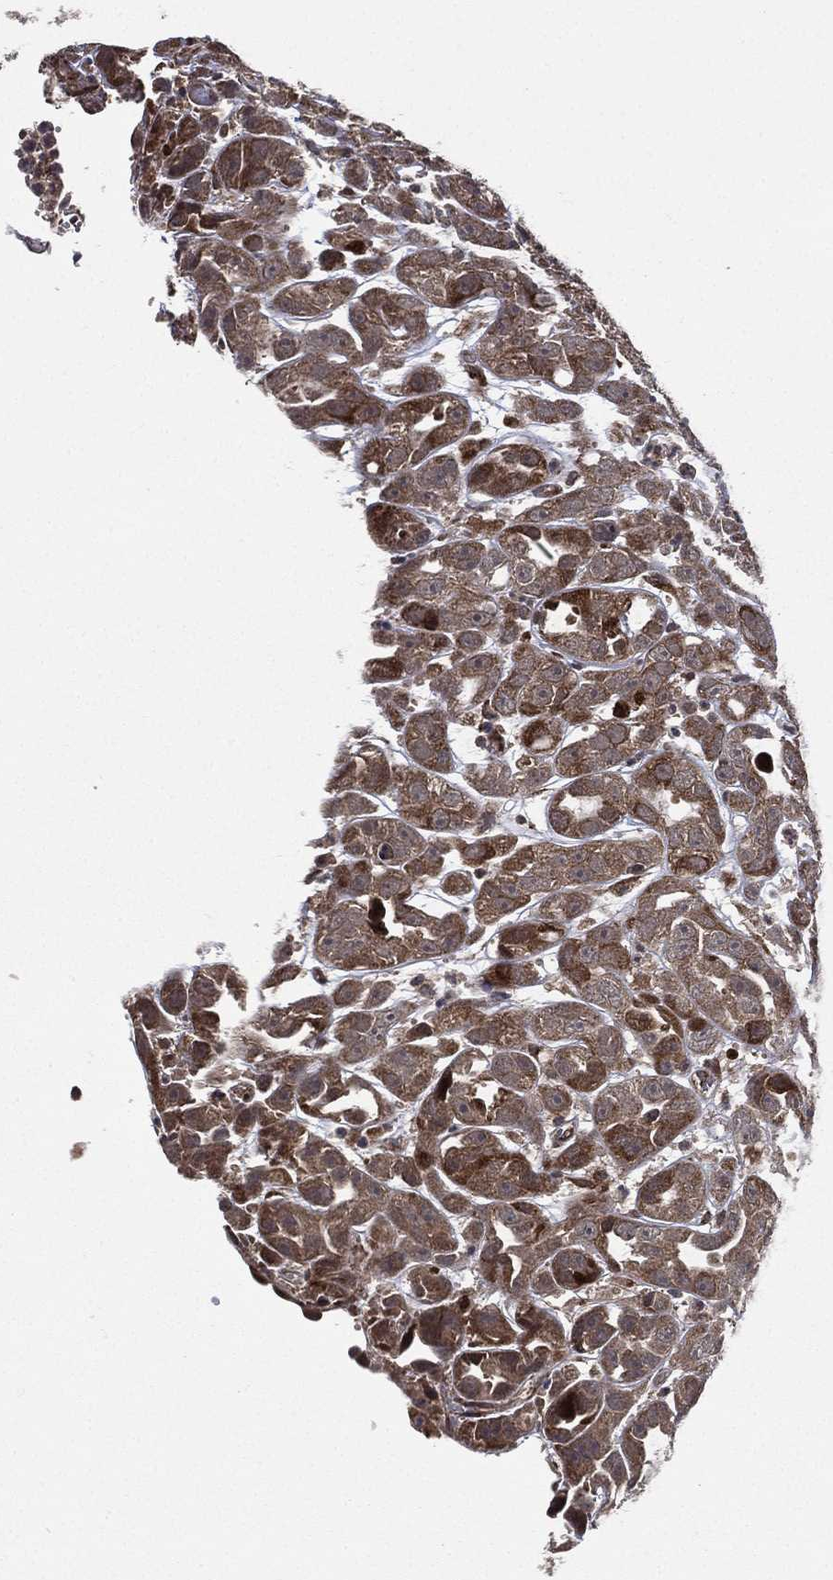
{"staining": {"intensity": "strong", "quantity": "<25%", "location": "cytoplasmic/membranous,nuclear"}, "tissue": "urothelial cancer", "cell_type": "Tumor cells", "image_type": "cancer", "snomed": [{"axis": "morphology", "description": "Urothelial carcinoma, High grade"}, {"axis": "topography", "description": "Urinary bladder"}], "caption": "Immunohistochemical staining of urothelial carcinoma (high-grade) displays medium levels of strong cytoplasmic/membranous and nuclear positivity in about <25% of tumor cells. (Stains: DAB in brown, nuclei in blue, Microscopy: brightfield microscopy at high magnification).", "gene": "RAB11FIP4", "patient": {"sex": "female", "age": 41}}